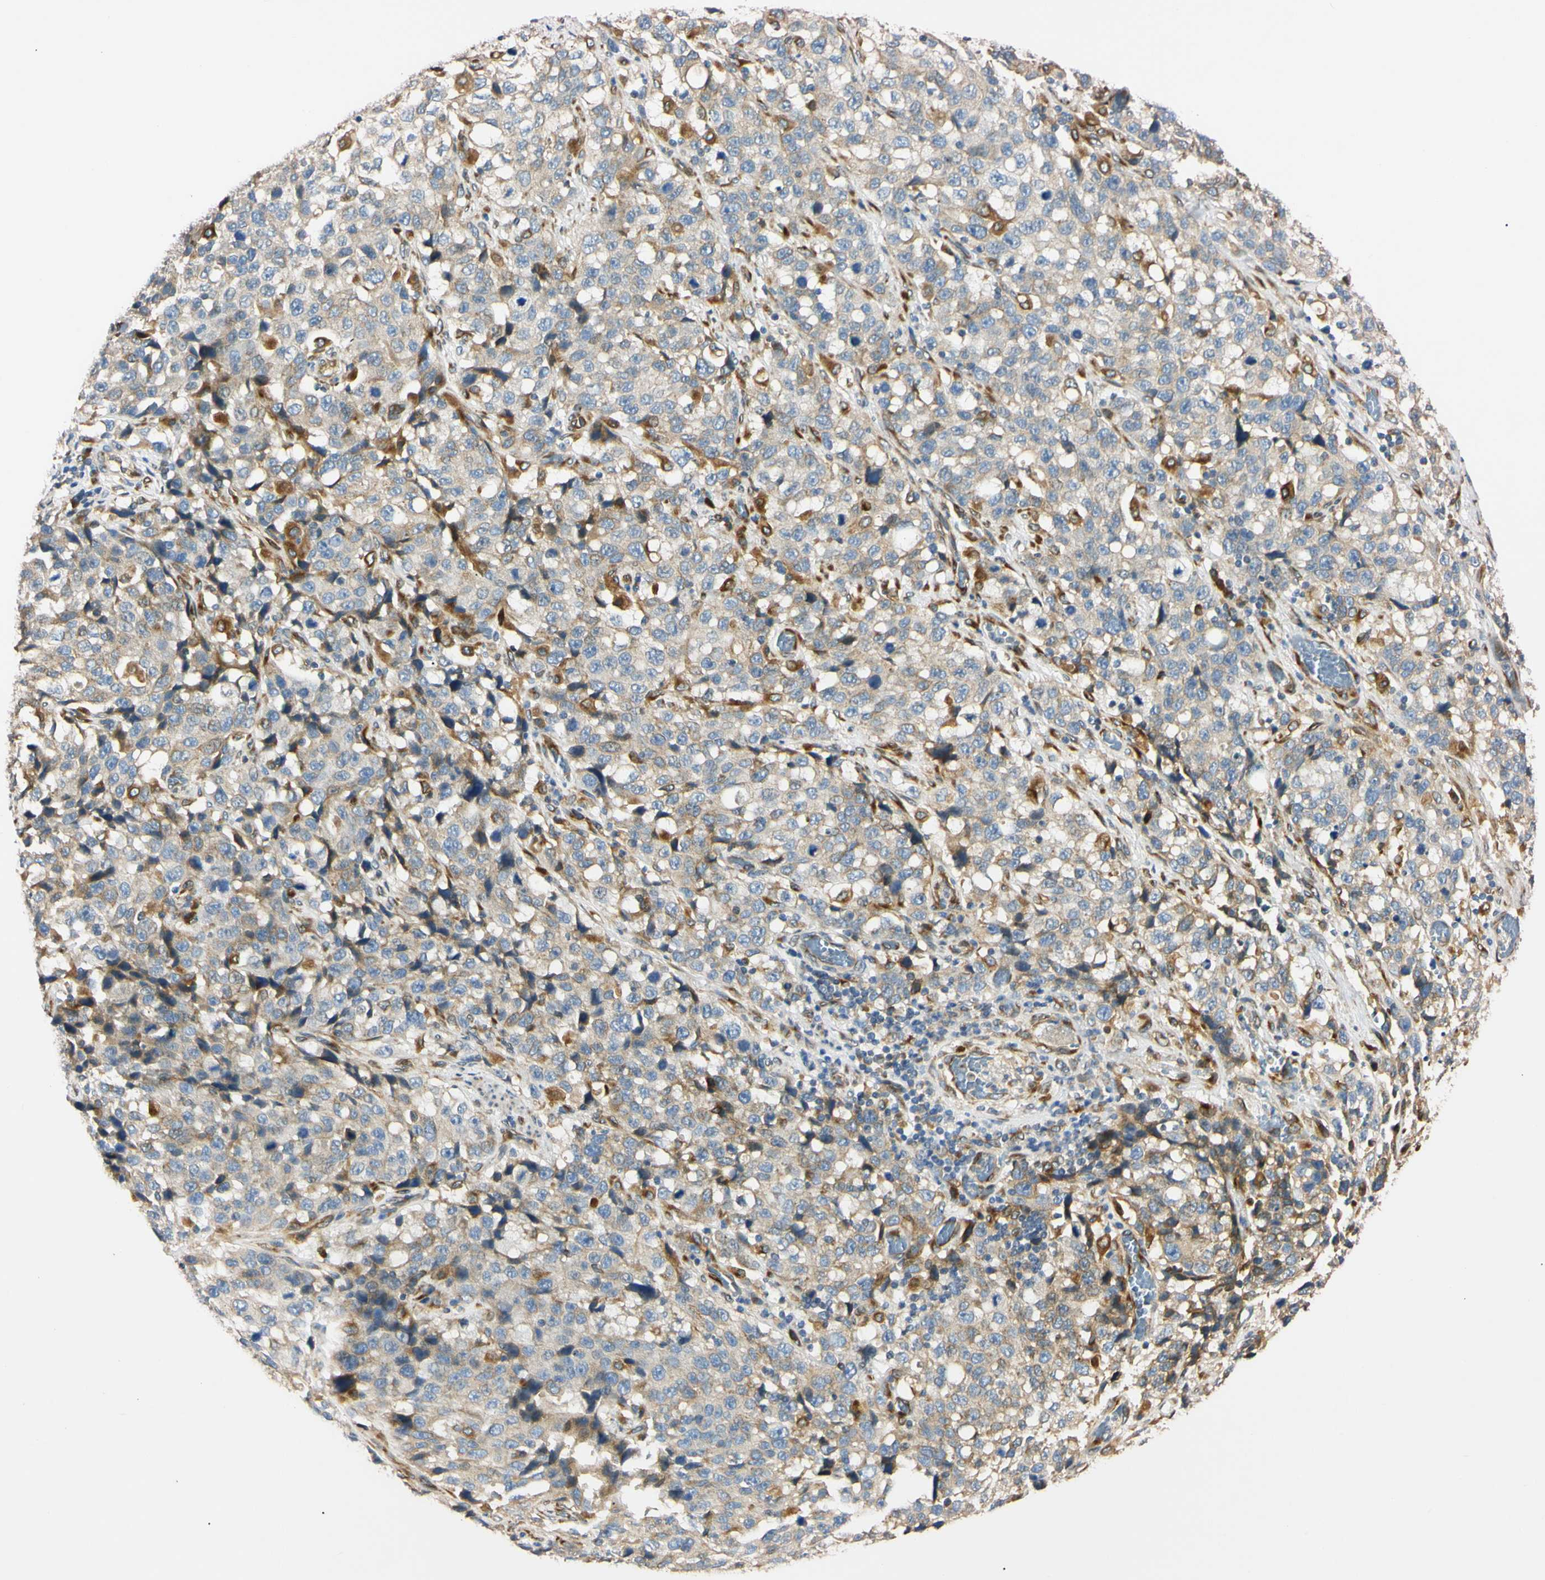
{"staining": {"intensity": "weak", "quantity": "25%-75%", "location": "cytoplasmic/membranous"}, "tissue": "stomach cancer", "cell_type": "Tumor cells", "image_type": "cancer", "snomed": [{"axis": "morphology", "description": "Normal tissue, NOS"}, {"axis": "morphology", "description": "Adenocarcinoma, NOS"}, {"axis": "topography", "description": "Stomach"}], "caption": "This micrograph reveals immunohistochemistry staining of stomach cancer, with low weak cytoplasmic/membranous staining in approximately 25%-75% of tumor cells.", "gene": "IER3IP1", "patient": {"sex": "male", "age": 48}}